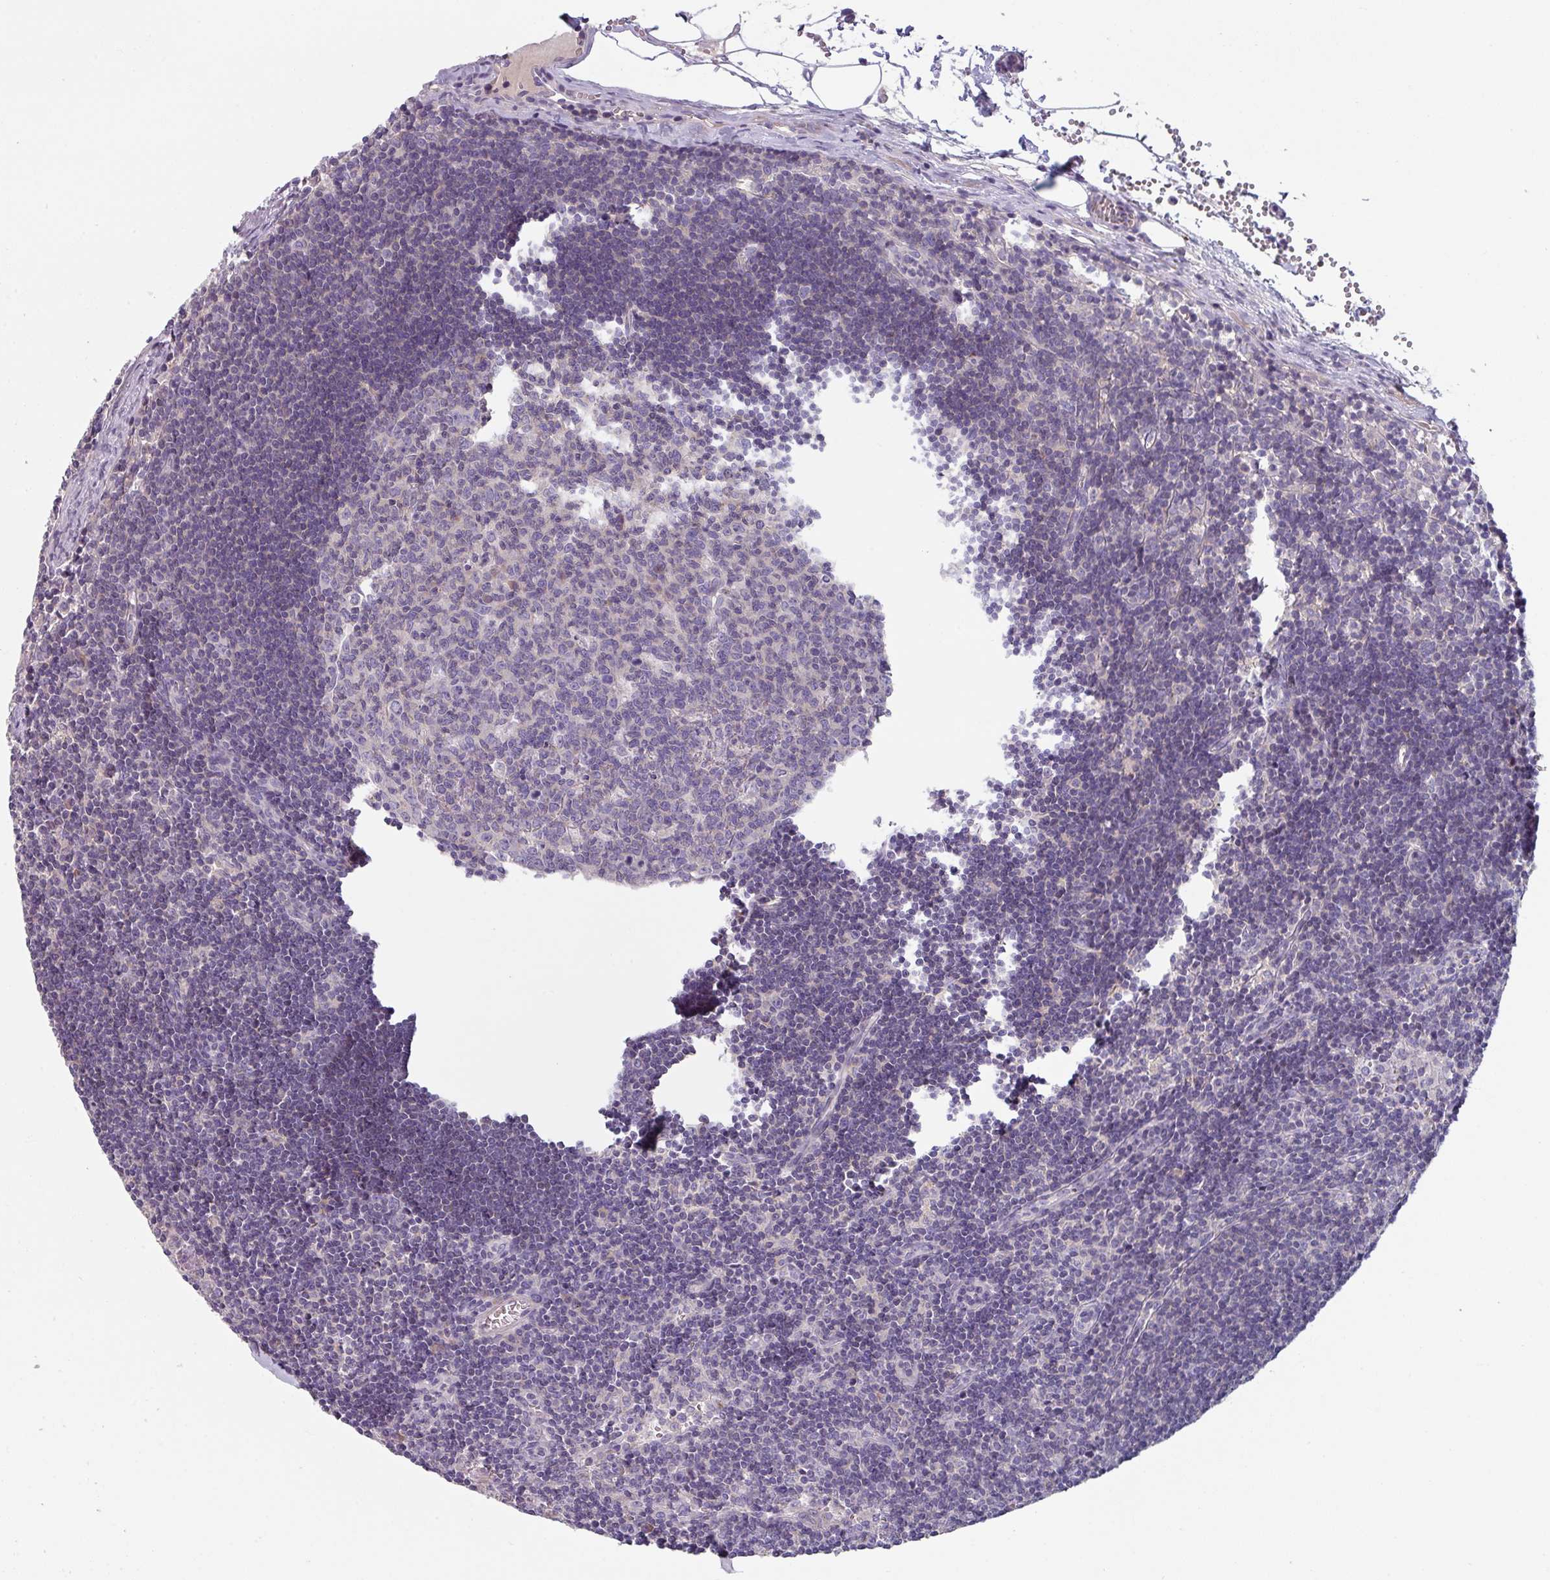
{"staining": {"intensity": "negative", "quantity": "none", "location": "none"}, "tissue": "lymph node", "cell_type": "Germinal center cells", "image_type": "normal", "snomed": [{"axis": "morphology", "description": "Normal tissue, NOS"}, {"axis": "topography", "description": "Lymph node"}], "caption": "Benign lymph node was stained to show a protein in brown. There is no significant positivity in germinal center cells. Nuclei are stained in blue.", "gene": "TMEM132A", "patient": {"sex": "female", "age": 29}}